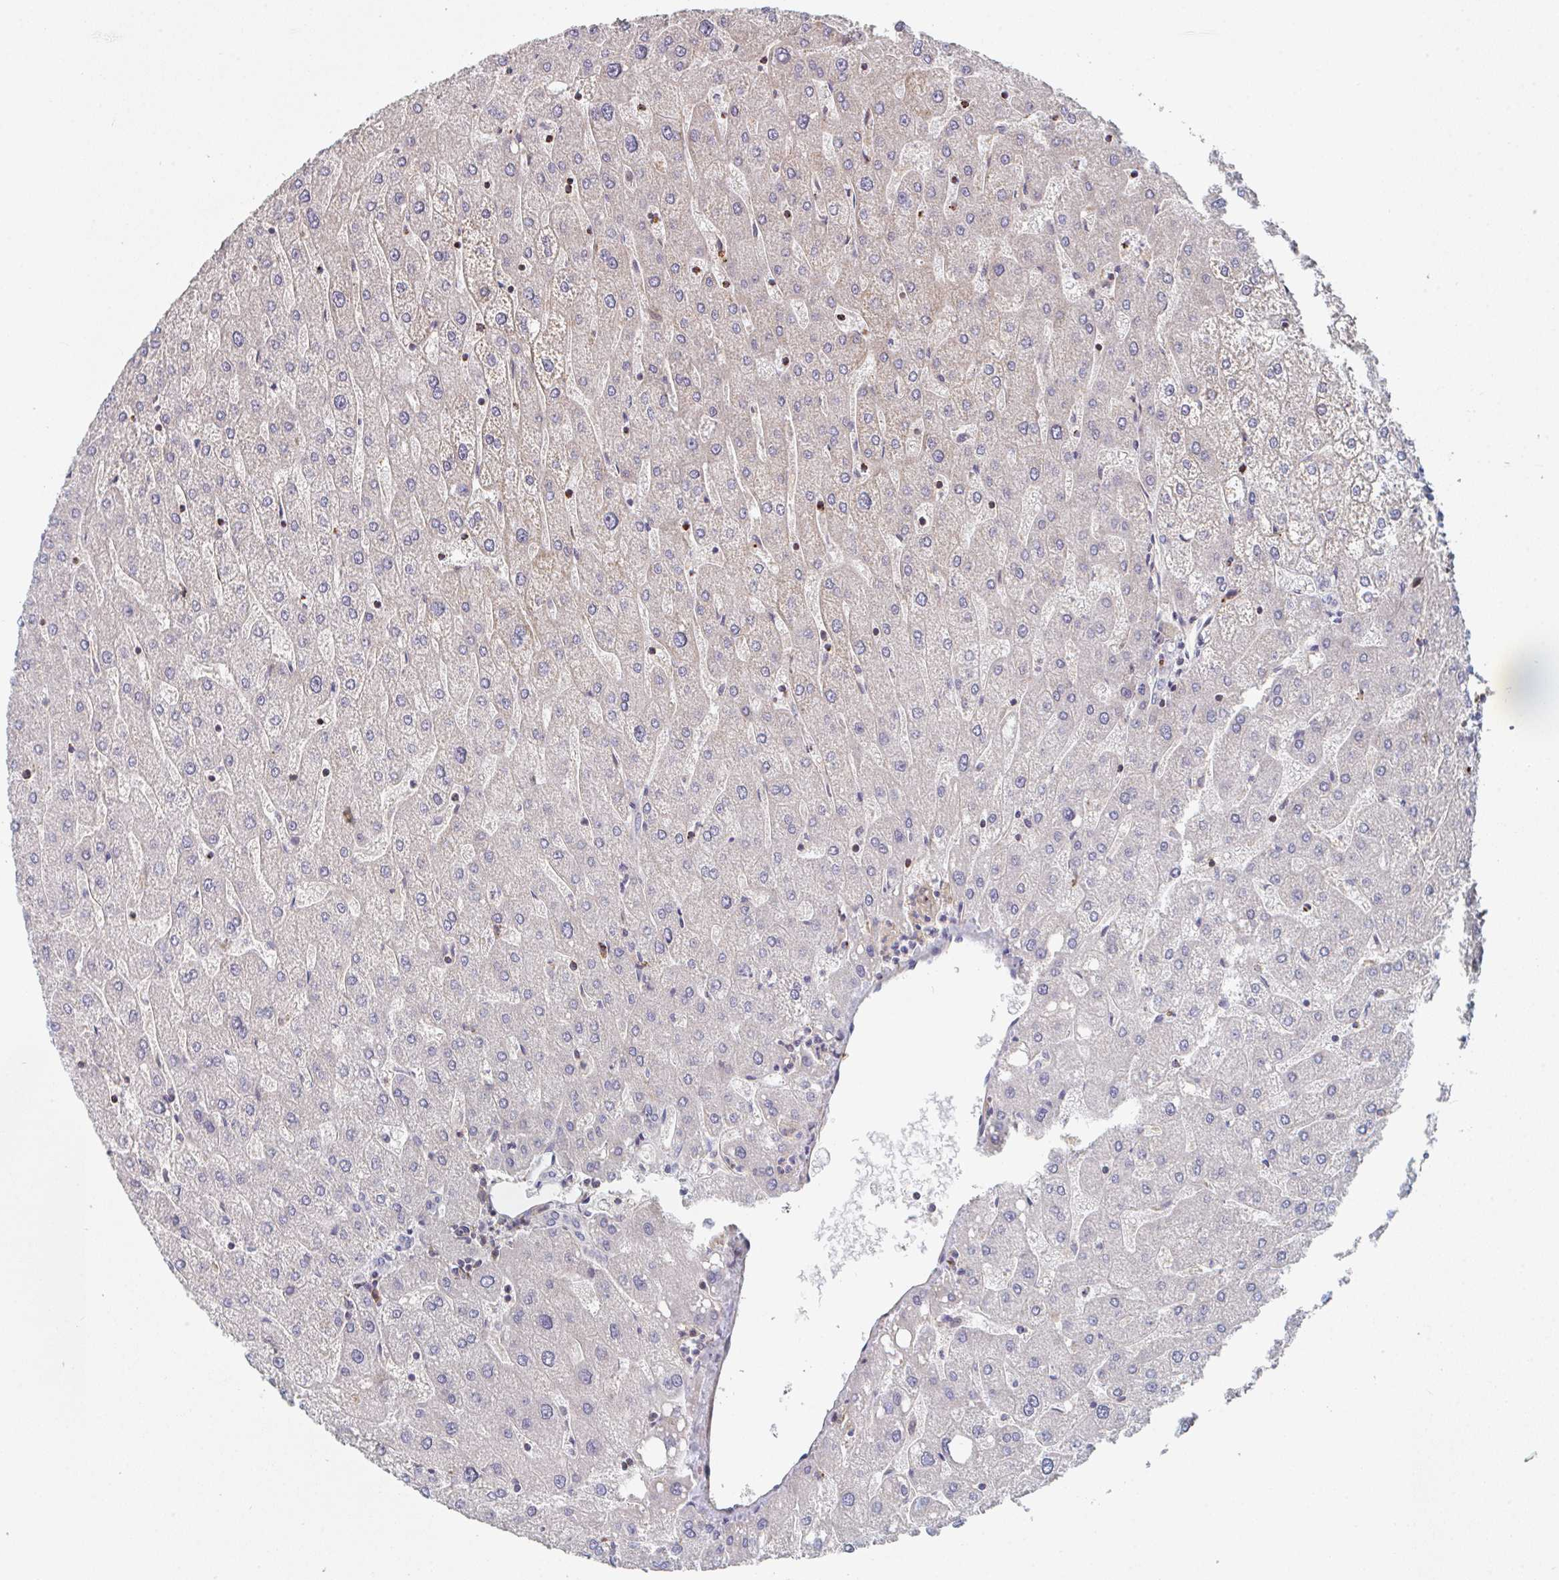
{"staining": {"intensity": "negative", "quantity": "none", "location": "none"}, "tissue": "liver", "cell_type": "Cholangiocytes", "image_type": "normal", "snomed": [{"axis": "morphology", "description": "Normal tissue, NOS"}, {"axis": "topography", "description": "Liver"}], "caption": "A high-resolution photomicrograph shows IHC staining of benign liver, which reveals no significant positivity in cholangiocytes. (DAB (3,3'-diaminobenzidine) immunohistochemistry with hematoxylin counter stain).", "gene": "FZD2", "patient": {"sex": "male", "age": 67}}